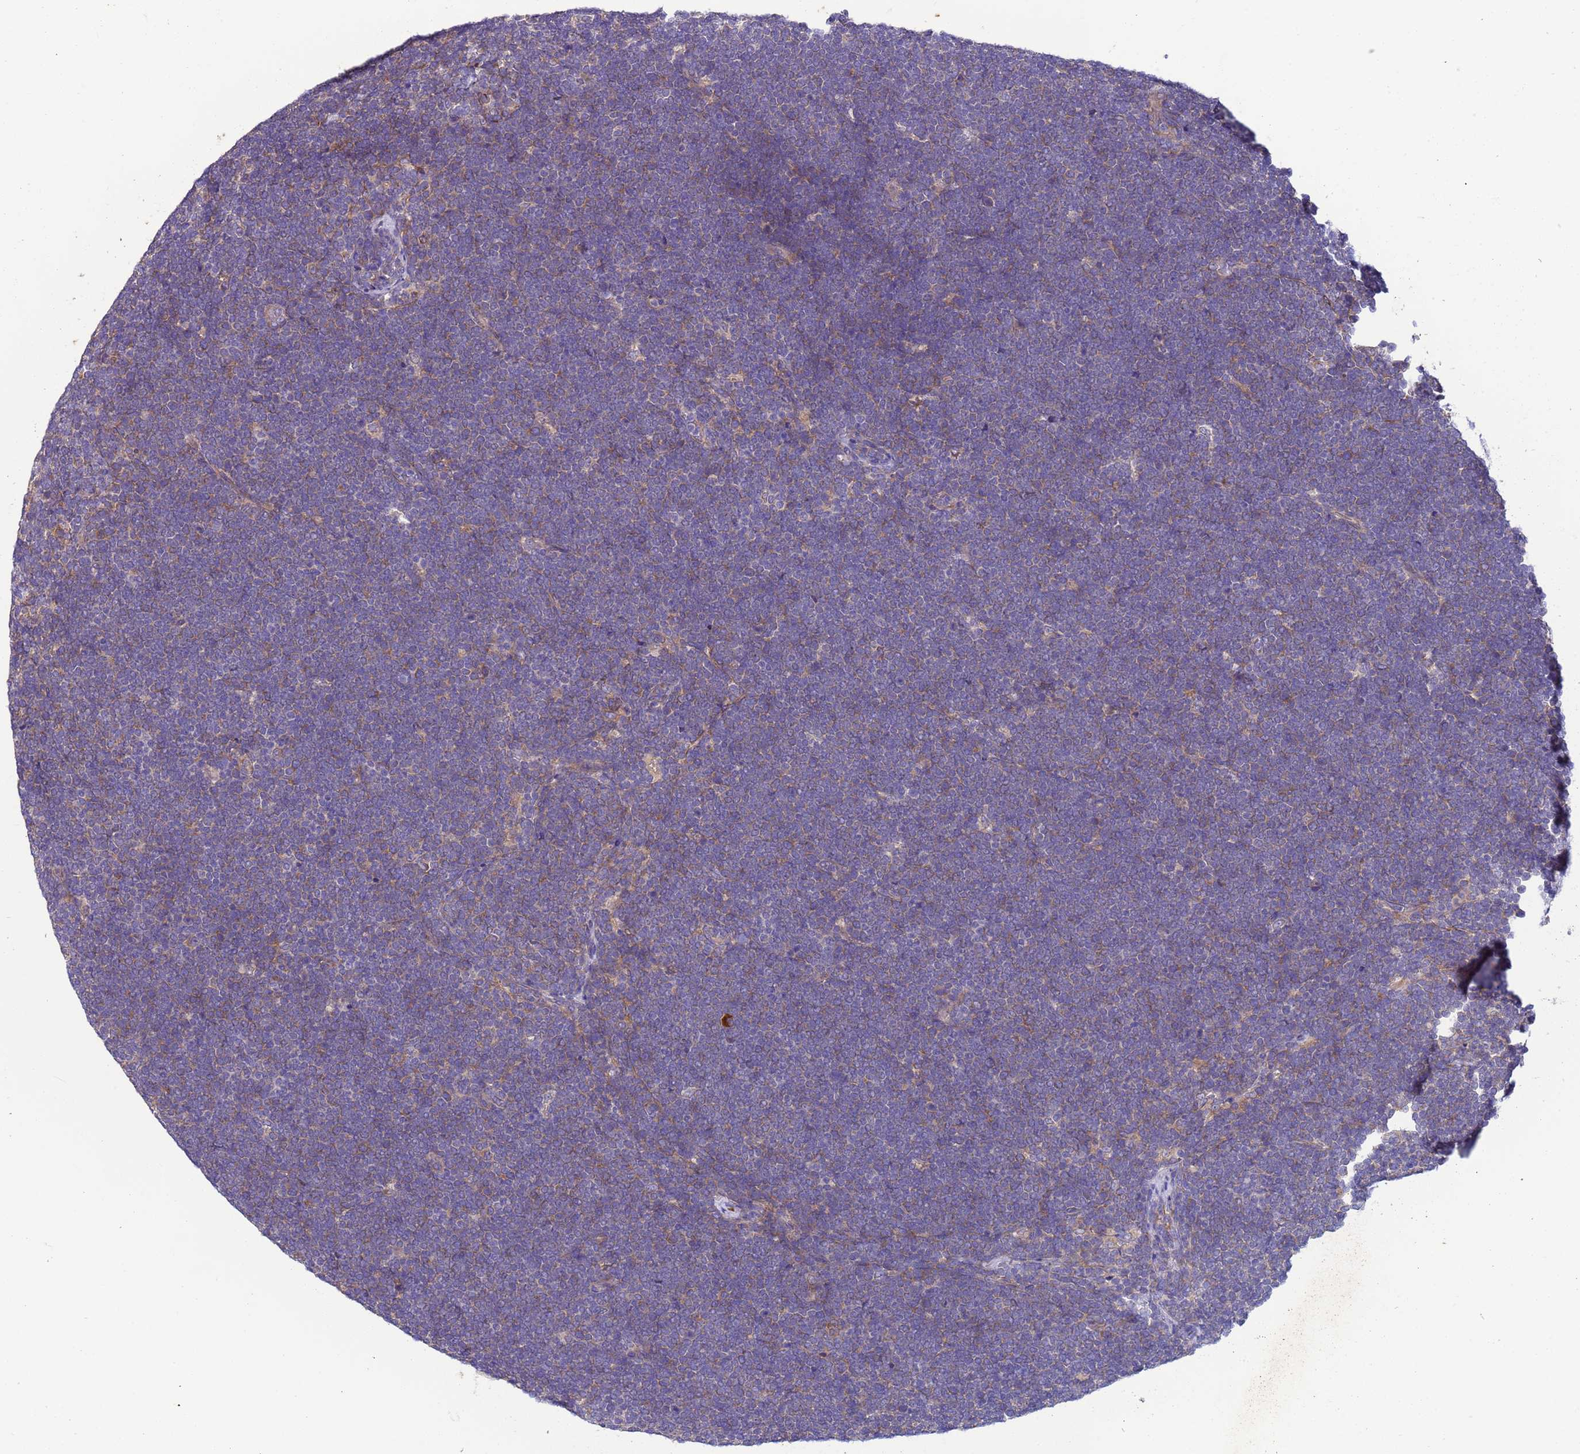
{"staining": {"intensity": "negative", "quantity": "none", "location": "none"}, "tissue": "lymphoma", "cell_type": "Tumor cells", "image_type": "cancer", "snomed": [{"axis": "morphology", "description": "Malignant lymphoma, non-Hodgkin's type, High grade"}, {"axis": "topography", "description": "Lymph node"}], "caption": "Tumor cells show no significant positivity in high-grade malignant lymphoma, non-Hodgkin's type.", "gene": "PAQR7", "patient": {"sex": "male", "age": 13}}